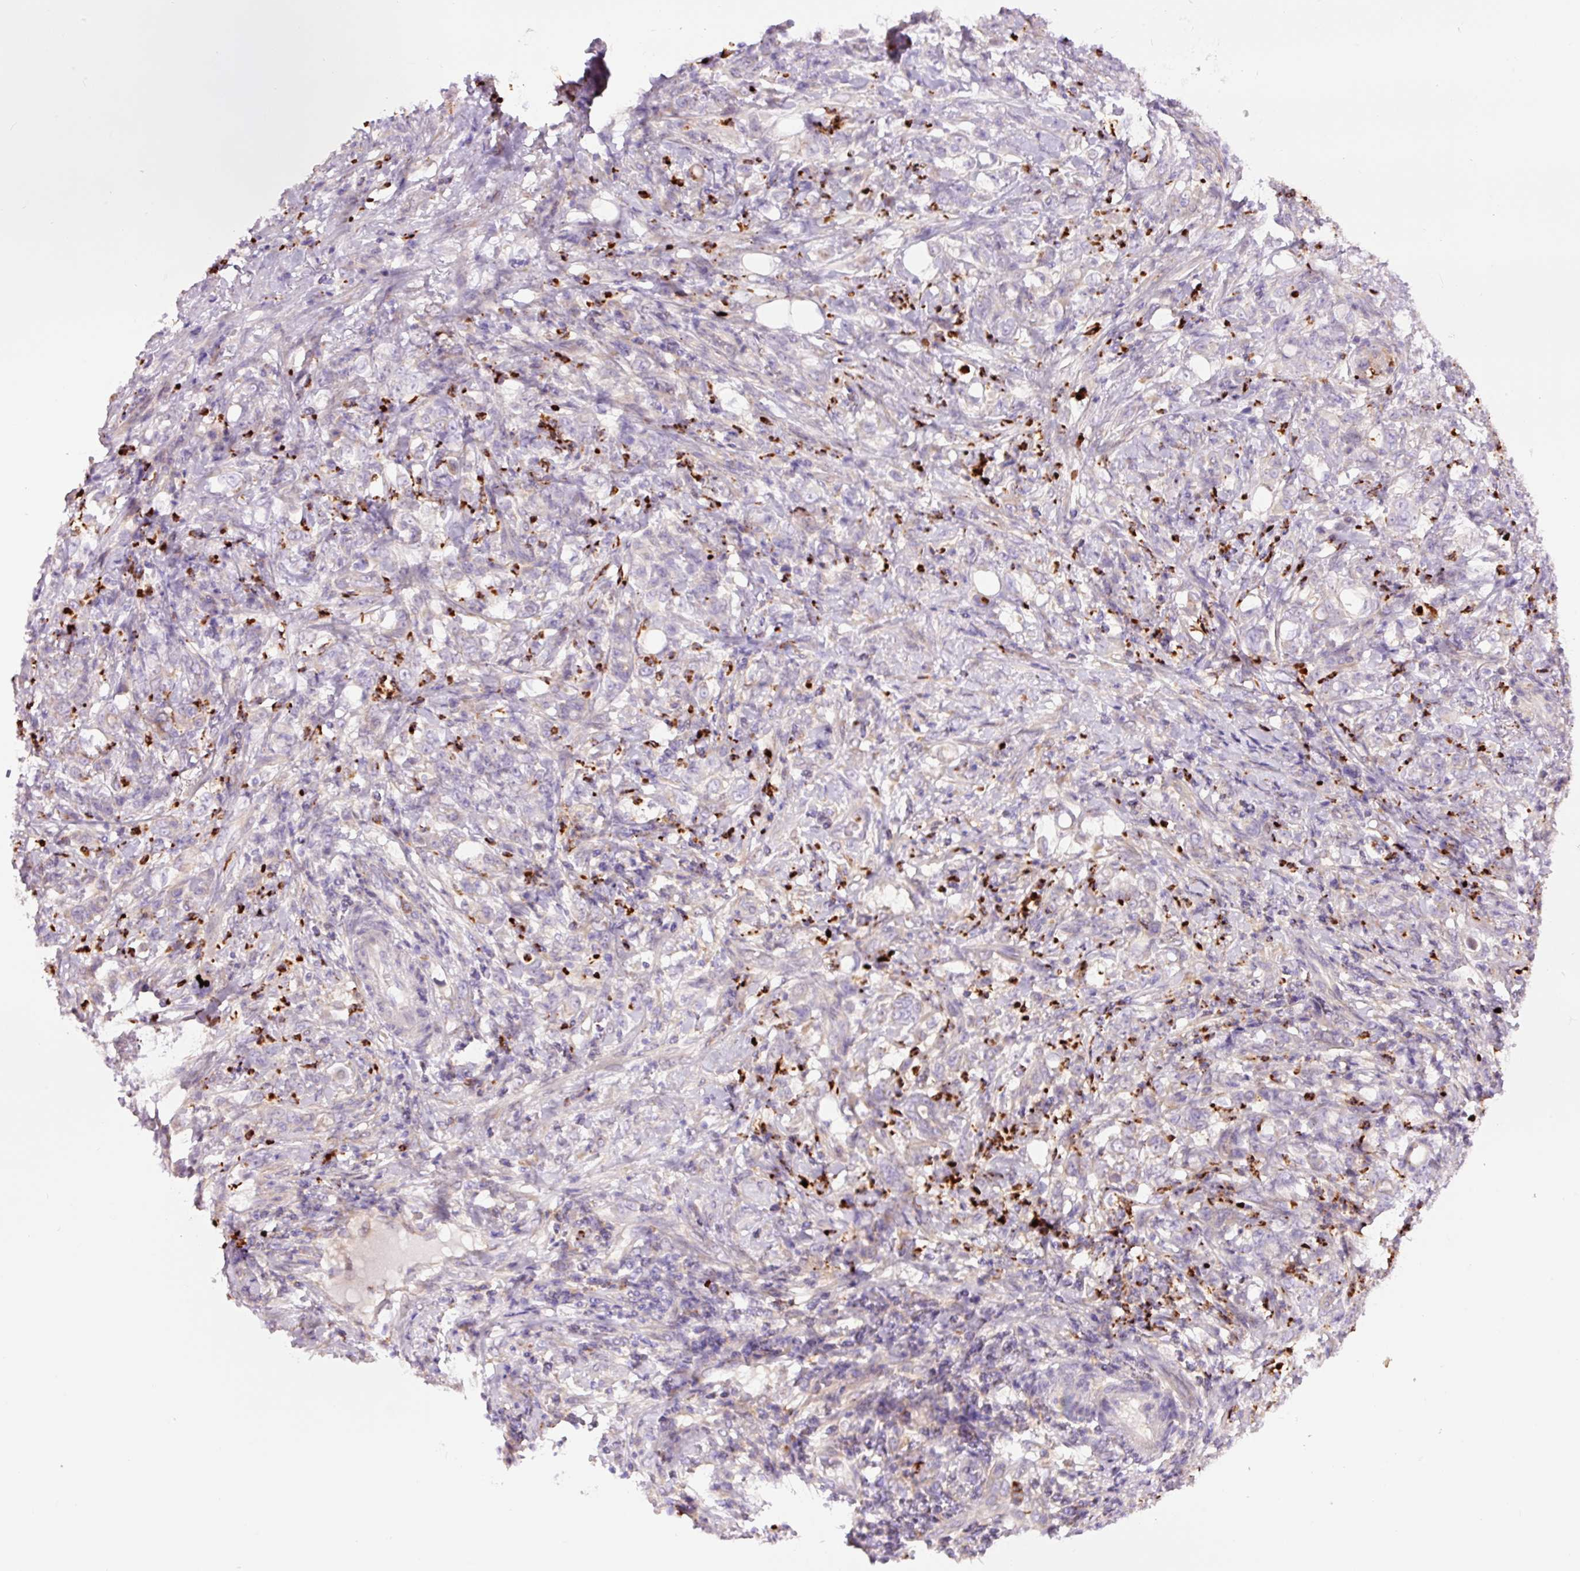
{"staining": {"intensity": "negative", "quantity": "none", "location": "none"}, "tissue": "stomach cancer", "cell_type": "Tumor cells", "image_type": "cancer", "snomed": [{"axis": "morphology", "description": "Adenocarcinoma, NOS"}, {"axis": "topography", "description": "Stomach"}], "caption": "Human stomach adenocarcinoma stained for a protein using immunohistochemistry reveals no expression in tumor cells.", "gene": "SH2D6", "patient": {"sex": "female", "age": 79}}